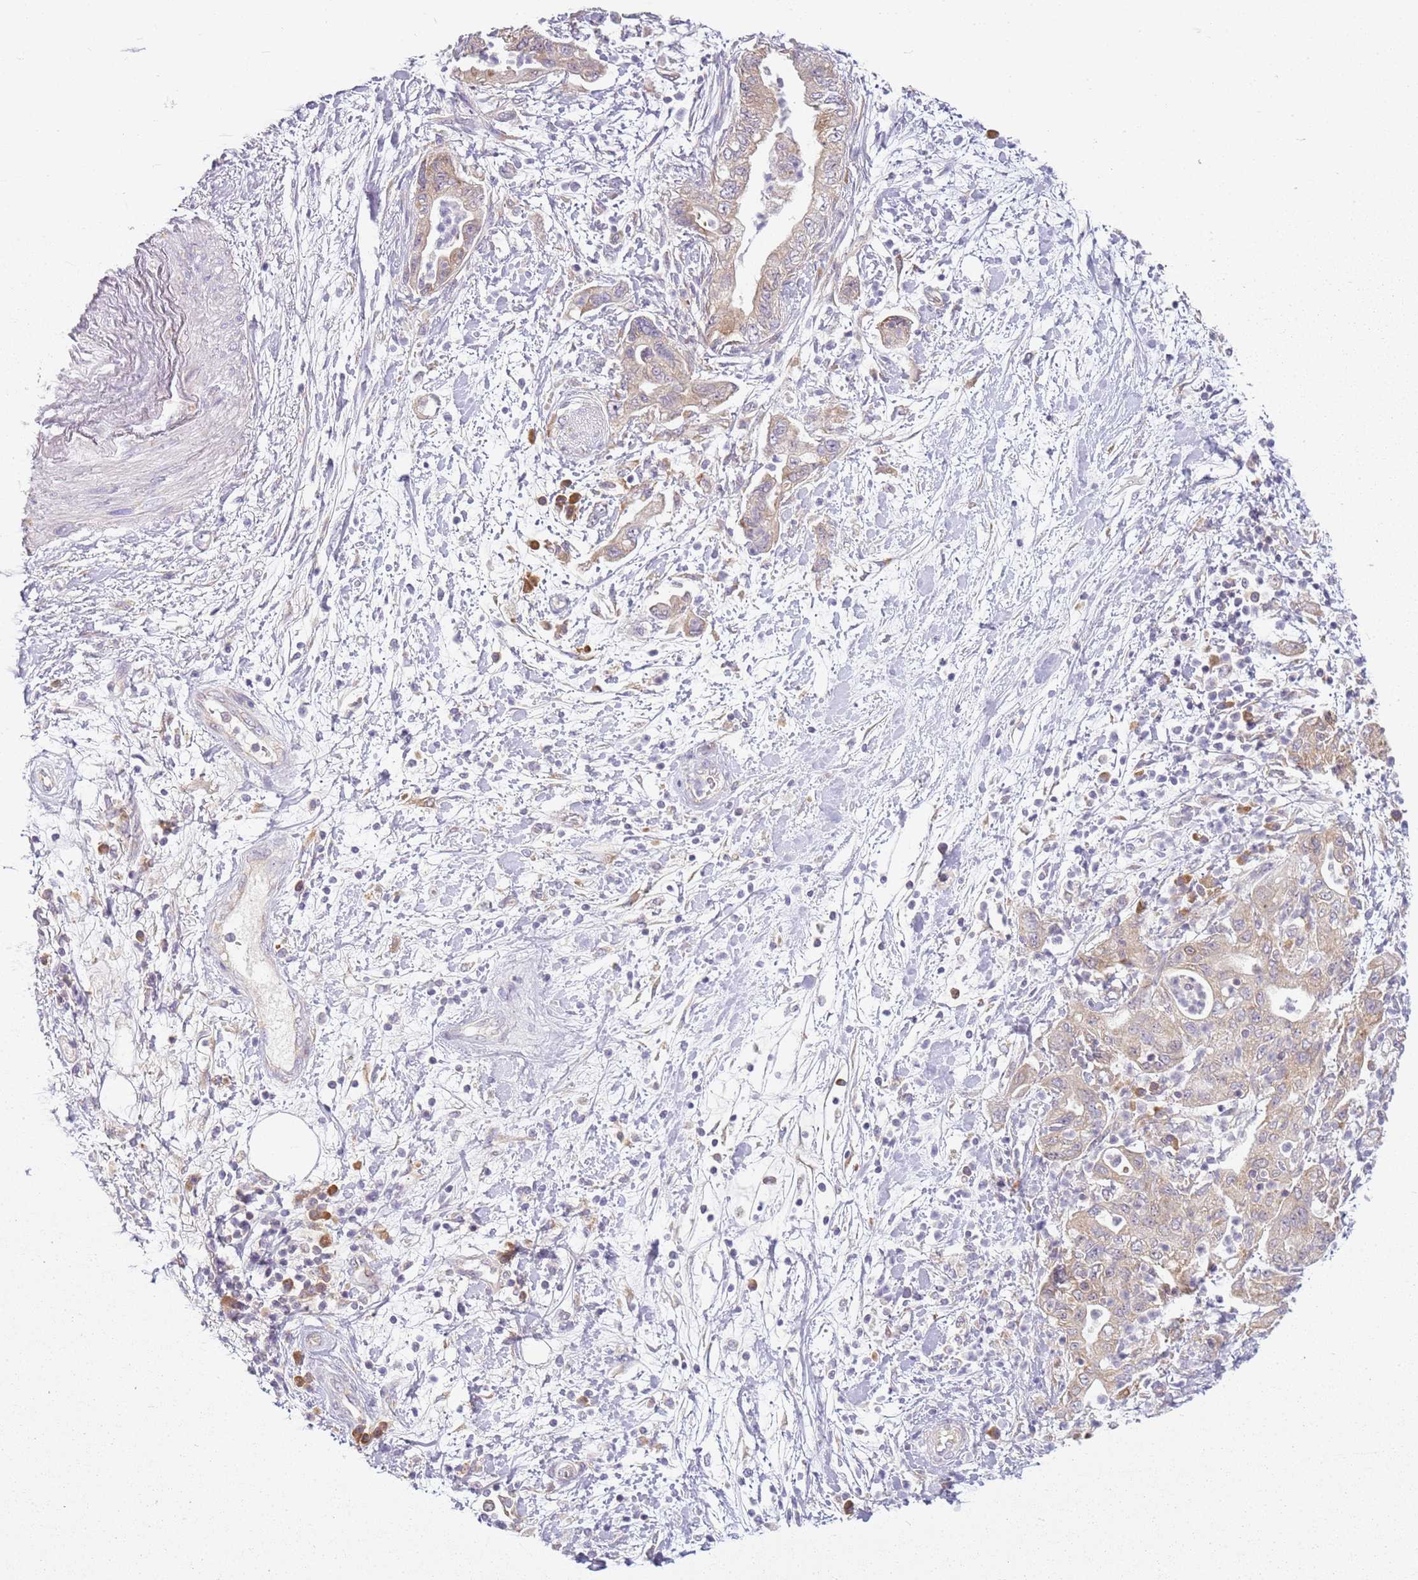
{"staining": {"intensity": "weak", "quantity": "25%-75%", "location": "cytoplasmic/membranous"}, "tissue": "pancreatic cancer", "cell_type": "Tumor cells", "image_type": "cancer", "snomed": [{"axis": "morphology", "description": "Adenocarcinoma, NOS"}, {"axis": "topography", "description": "Pancreas"}], "caption": "Protein staining by IHC reveals weak cytoplasmic/membranous expression in about 25%-75% of tumor cells in pancreatic cancer. (Brightfield microscopy of DAB IHC at high magnification).", "gene": "RPS28", "patient": {"sex": "female", "age": 73}}